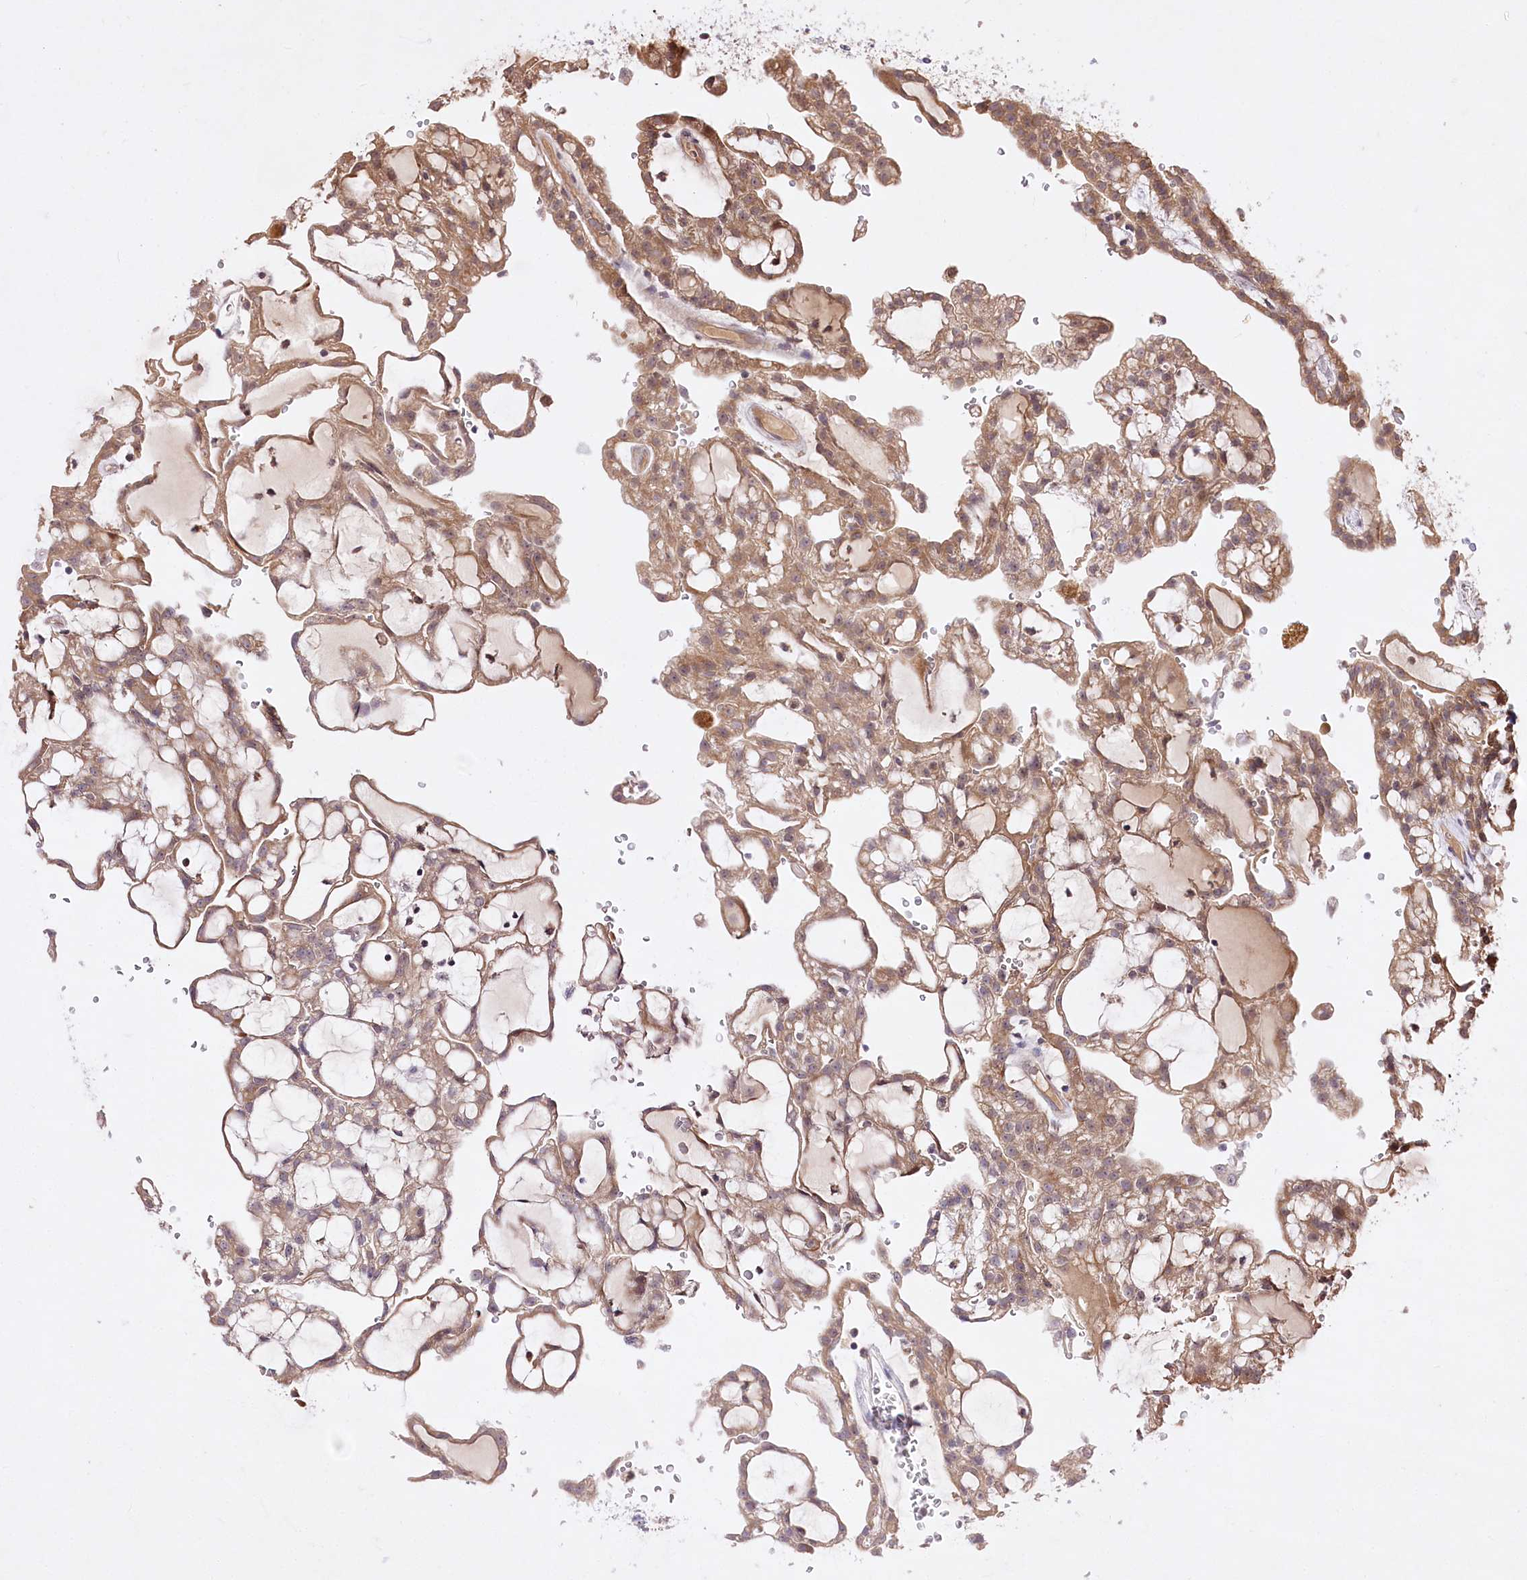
{"staining": {"intensity": "moderate", "quantity": ">75%", "location": "cytoplasmic/membranous"}, "tissue": "renal cancer", "cell_type": "Tumor cells", "image_type": "cancer", "snomed": [{"axis": "morphology", "description": "Adenocarcinoma, NOS"}, {"axis": "topography", "description": "Kidney"}], "caption": "Protein positivity by IHC reveals moderate cytoplasmic/membranous positivity in about >75% of tumor cells in renal cancer (adenocarcinoma). The protein is stained brown, and the nuclei are stained in blue (DAB IHC with brightfield microscopy, high magnification).", "gene": "HELT", "patient": {"sex": "male", "age": 63}}